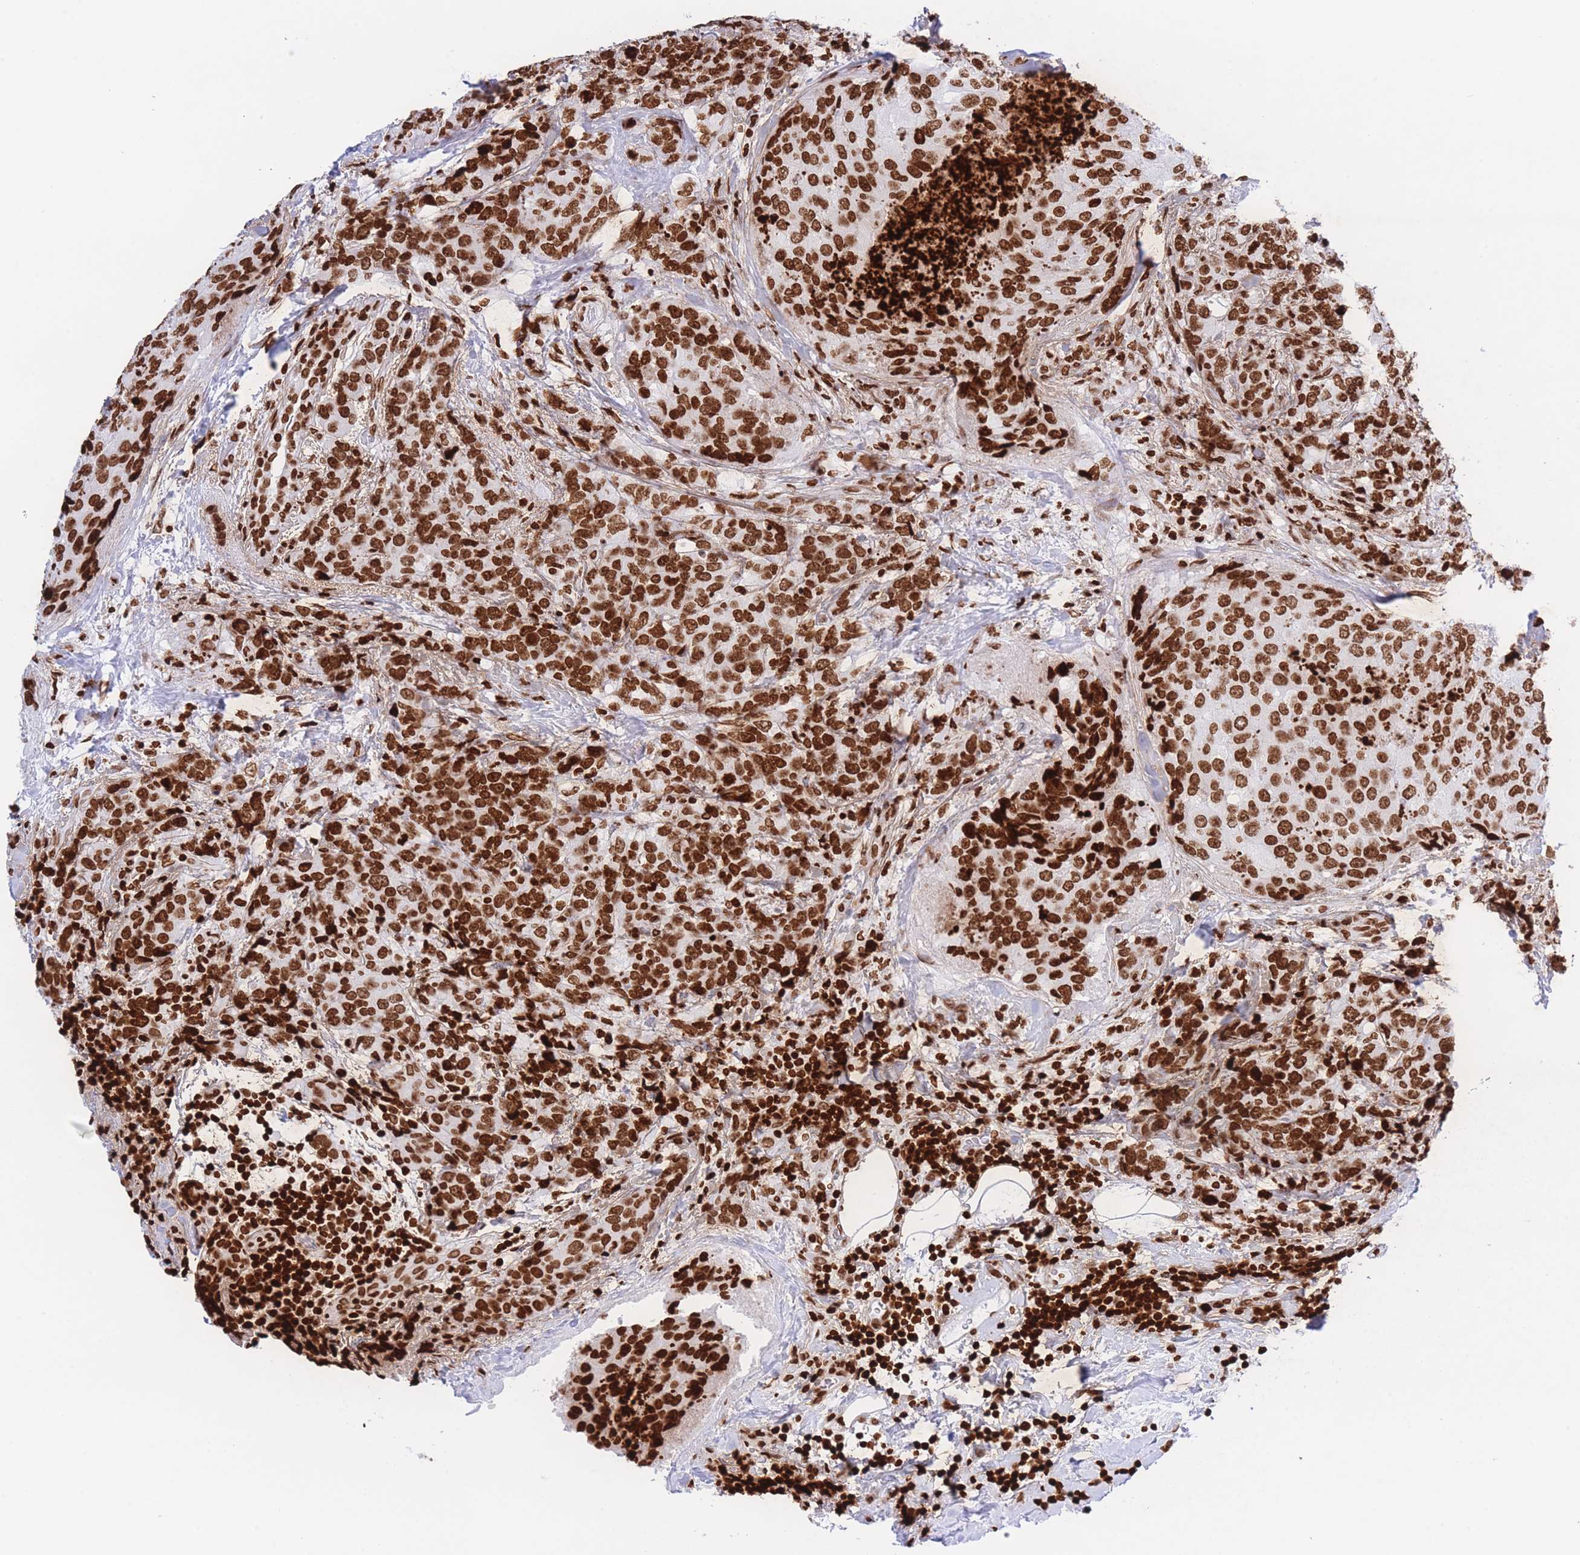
{"staining": {"intensity": "strong", "quantity": ">75%", "location": "nuclear"}, "tissue": "breast cancer", "cell_type": "Tumor cells", "image_type": "cancer", "snomed": [{"axis": "morphology", "description": "Lobular carcinoma"}, {"axis": "topography", "description": "Breast"}], "caption": "Breast cancer stained with a protein marker exhibits strong staining in tumor cells.", "gene": "H2BC11", "patient": {"sex": "female", "age": 59}}